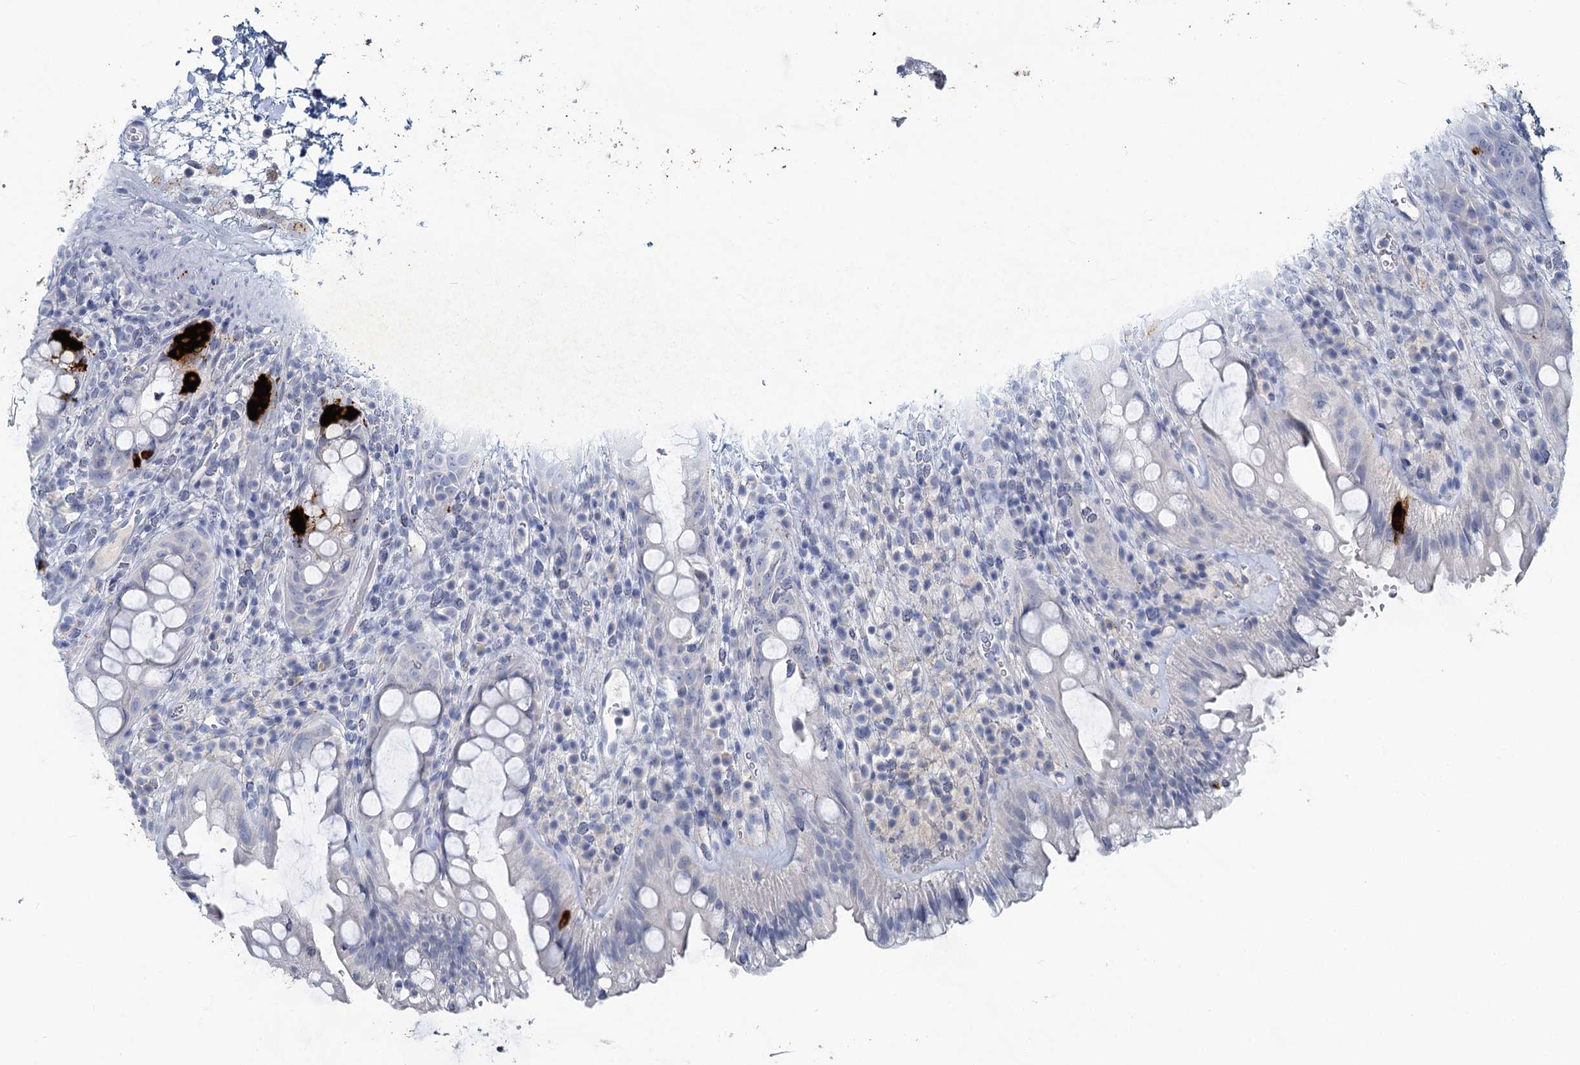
{"staining": {"intensity": "strong", "quantity": "<25%", "location": "cytoplasmic/membranous"}, "tissue": "rectum", "cell_type": "Glandular cells", "image_type": "normal", "snomed": [{"axis": "morphology", "description": "Normal tissue, NOS"}, {"axis": "topography", "description": "Rectum"}], "caption": "Normal rectum demonstrates strong cytoplasmic/membranous positivity in approximately <25% of glandular cells, visualized by immunohistochemistry.", "gene": "CHGA", "patient": {"sex": "female", "age": 57}}